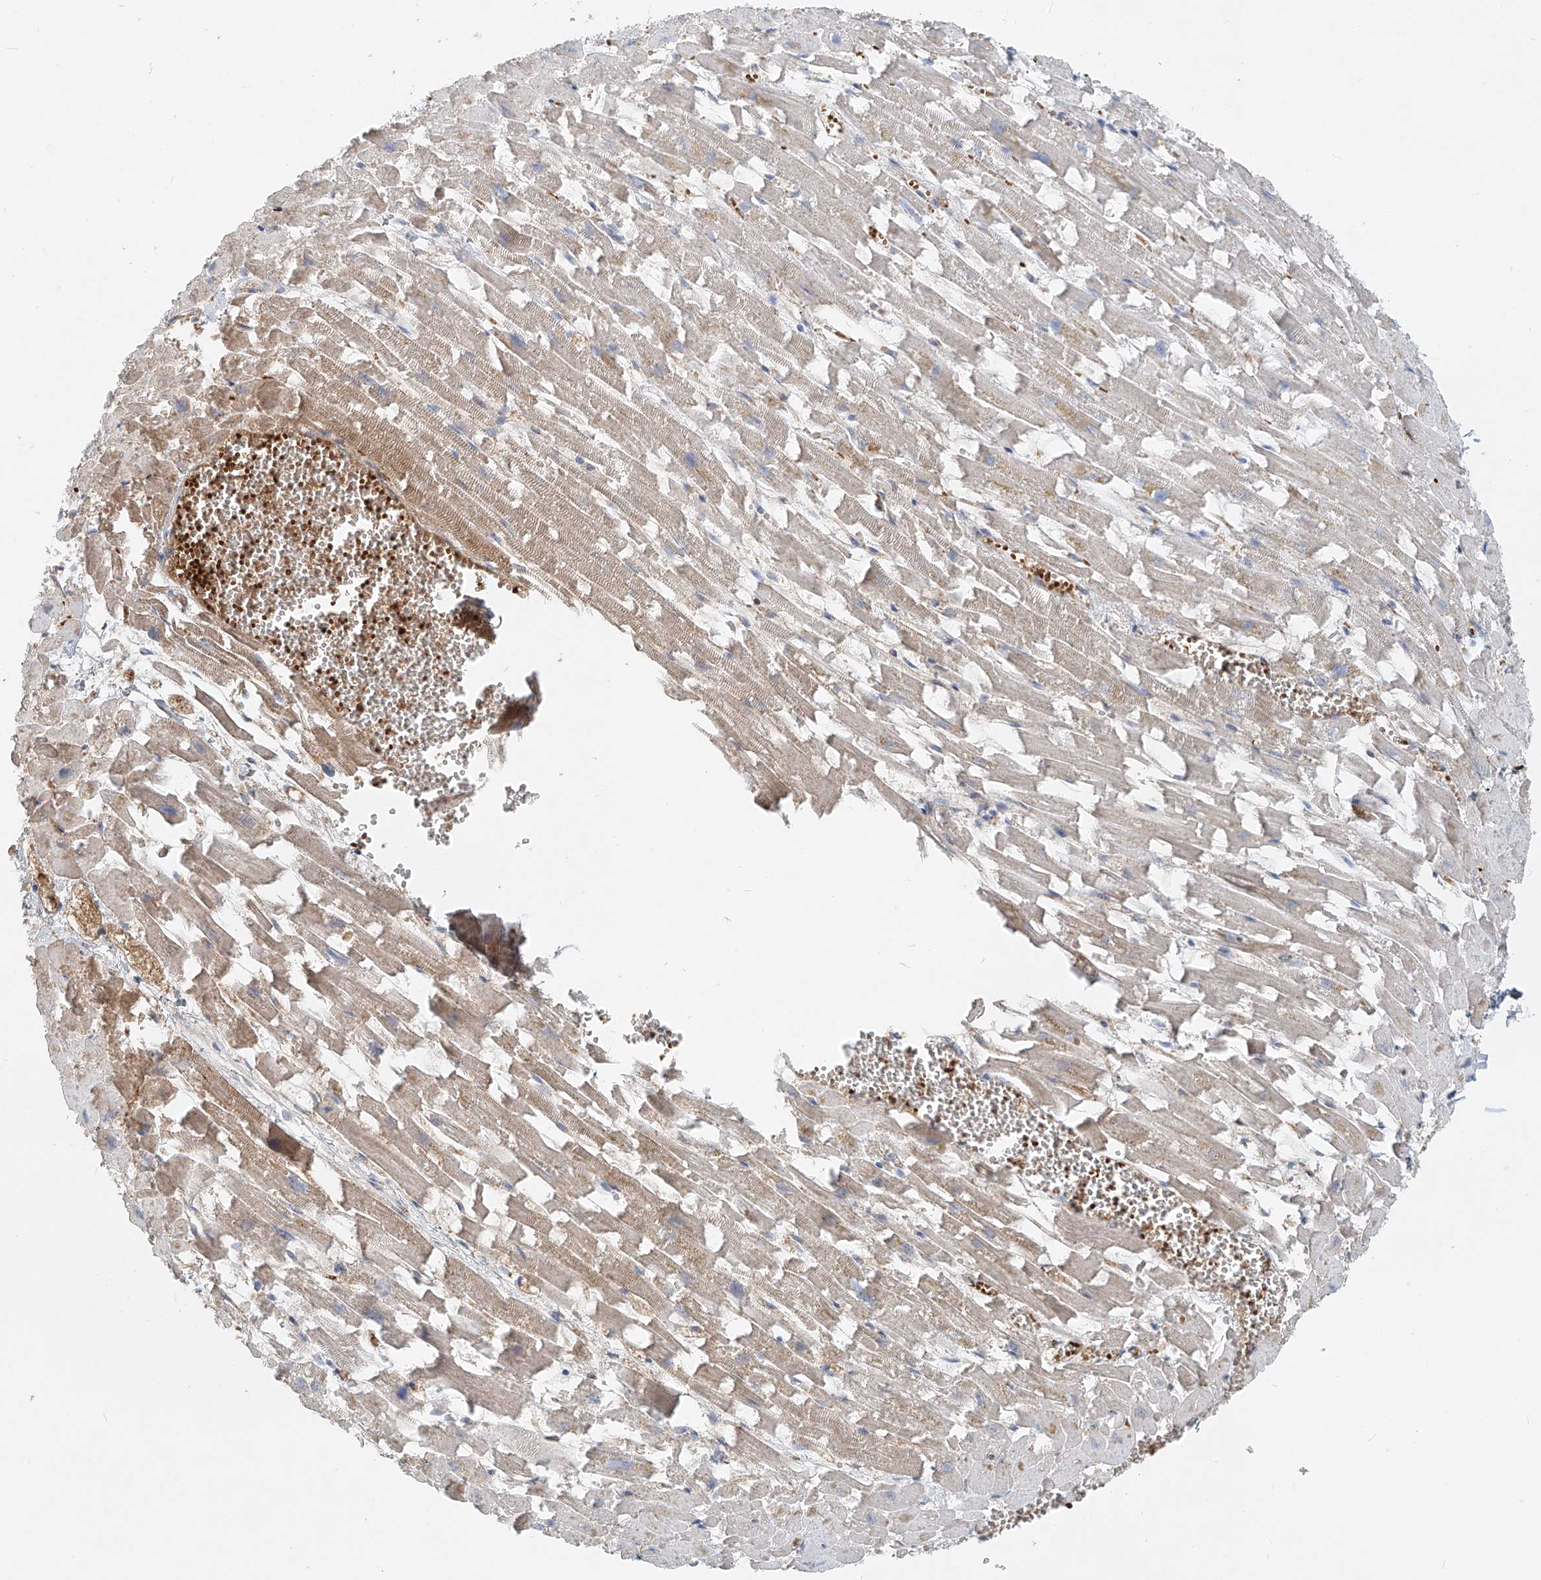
{"staining": {"intensity": "weak", "quantity": "25%-75%", "location": "cytoplasmic/membranous"}, "tissue": "heart muscle", "cell_type": "Cardiomyocytes", "image_type": "normal", "snomed": [{"axis": "morphology", "description": "Normal tissue, NOS"}, {"axis": "topography", "description": "Heart"}], "caption": "Cardiomyocytes show low levels of weak cytoplasmic/membranous expression in about 25%-75% of cells in benign heart muscle.", "gene": "PTPRA", "patient": {"sex": "female", "age": 64}}